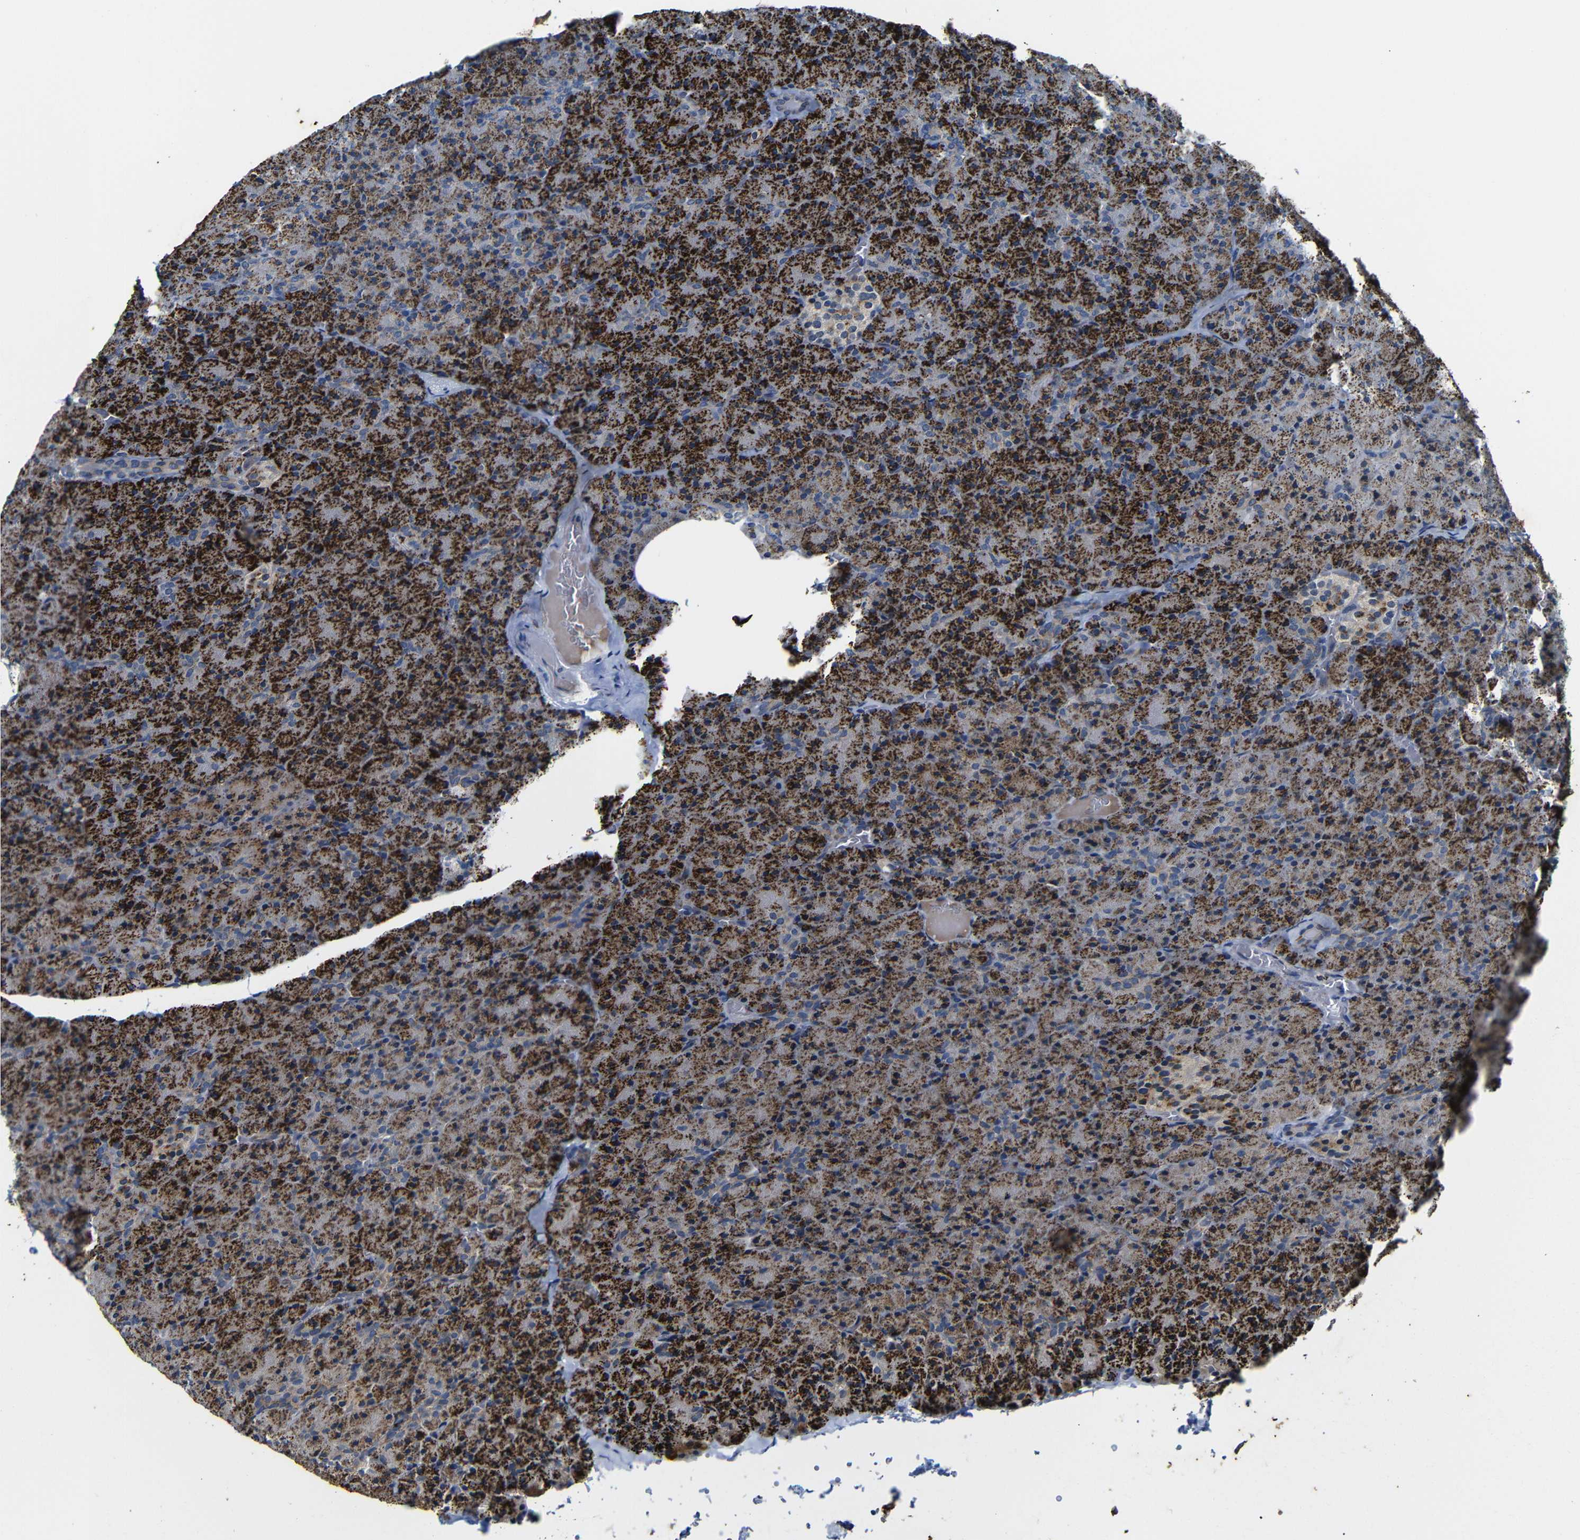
{"staining": {"intensity": "strong", "quantity": ">75%", "location": "cytoplasmic/membranous"}, "tissue": "pancreas", "cell_type": "Exocrine glandular cells", "image_type": "normal", "snomed": [{"axis": "morphology", "description": "Normal tissue, NOS"}, {"axis": "topography", "description": "Pancreas"}], "caption": "Immunohistochemistry (DAB (3,3'-diaminobenzidine)) staining of normal human pancreas shows strong cytoplasmic/membranous protein expression in approximately >75% of exocrine glandular cells.", "gene": "FURIN", "patient": {"sex": "female", "age": 35}}